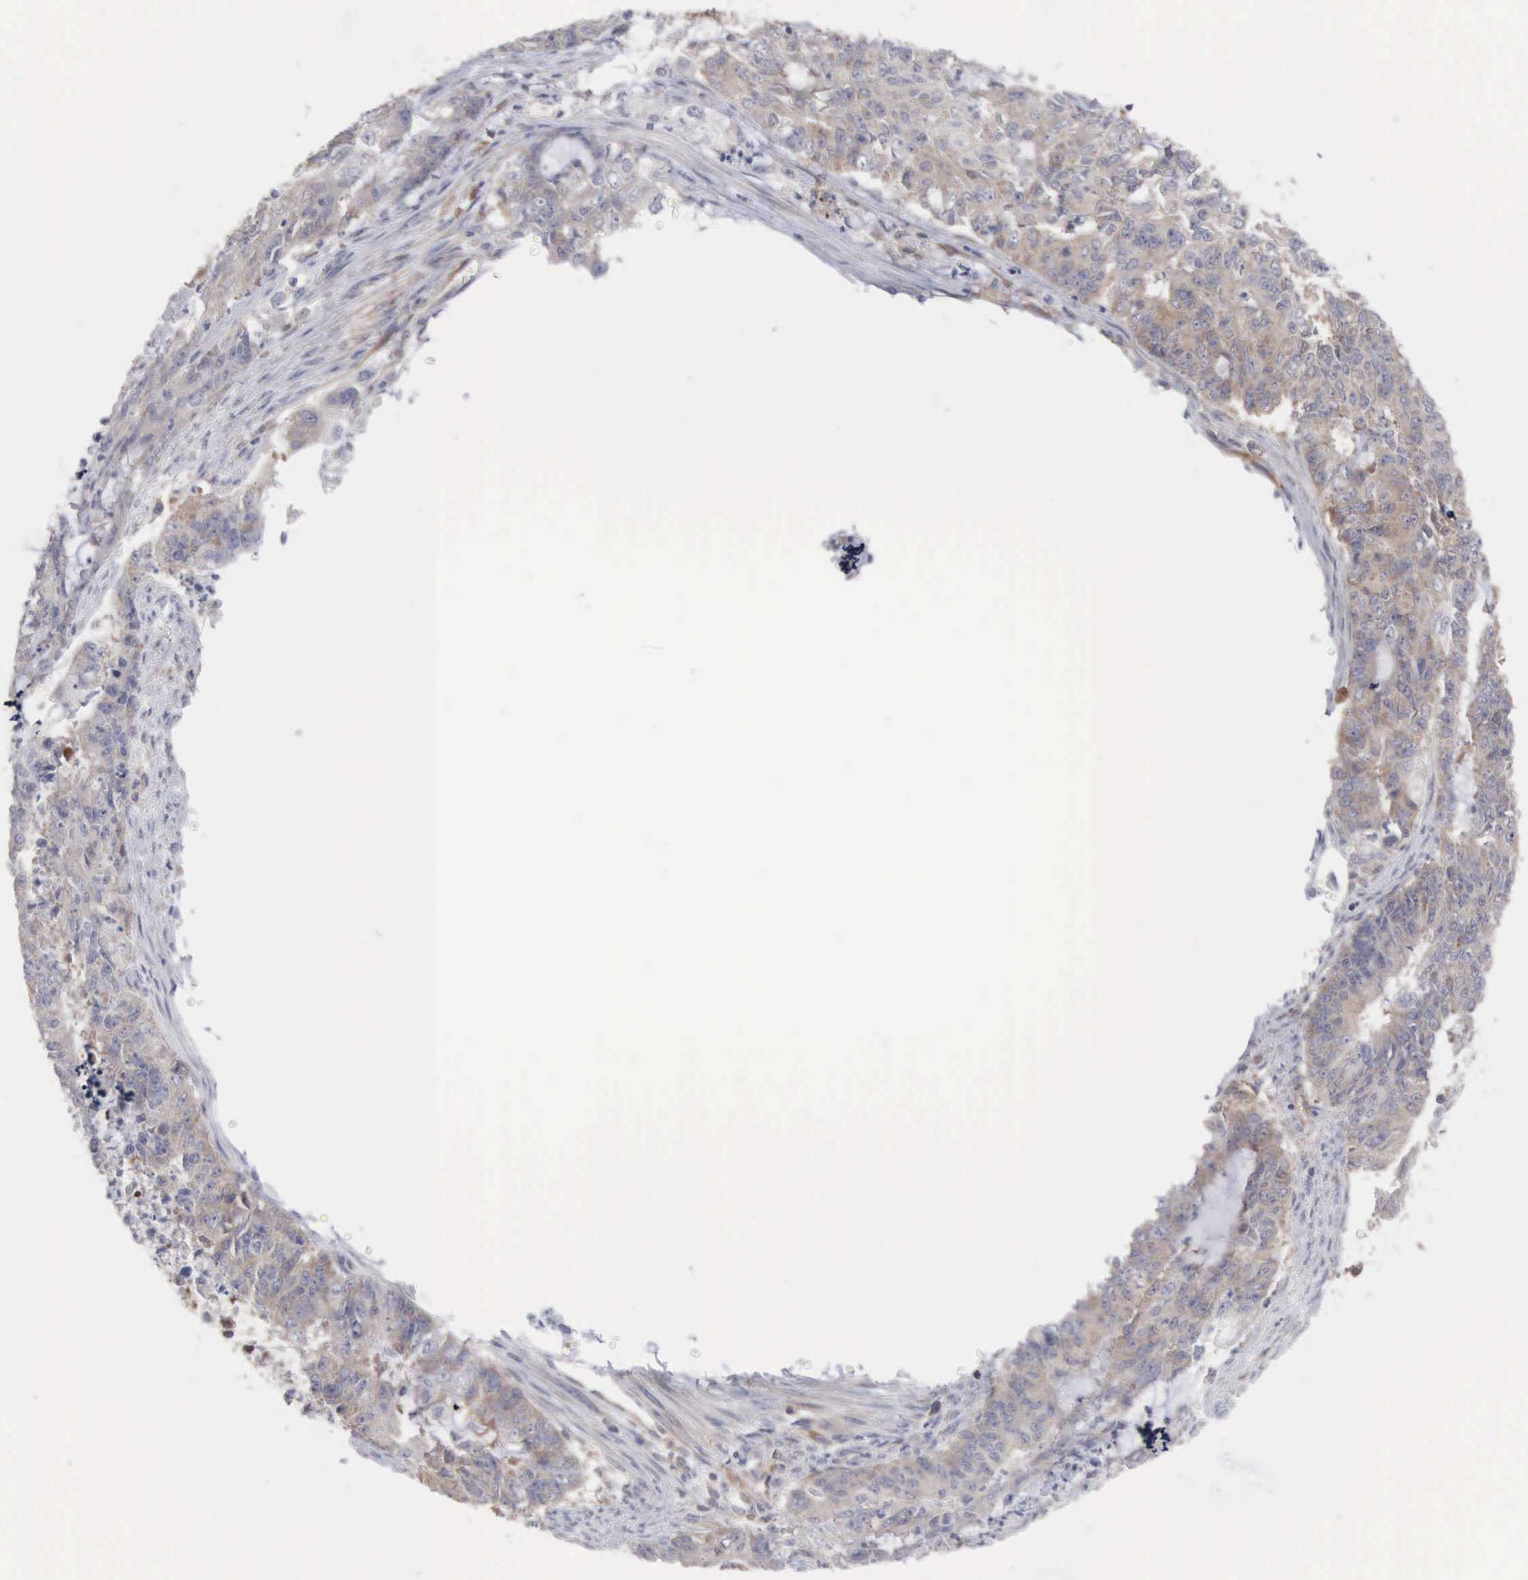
{"staining": {"intensity": "weak", "quantity": ">75%", "location": "cytoplasmic/membranous"}, "tissue": "endometrial cancer", "cell_type": "Tumor cells", "image_type": "cancer", "snomed": [{"axis": "morphology", "description": "Adenocarcinoma, NOS"}, {"axis": "topography", "description": "Endometrium"}], "caption": "Immunohistochemical staining of human adenocarcinoma (endometrial) shows weak cytoplasmic/membranous protein expression in about >75% of tumor cells.", "gene": "MTHFD1", "patient": {"sex": "female", "age": 75}}